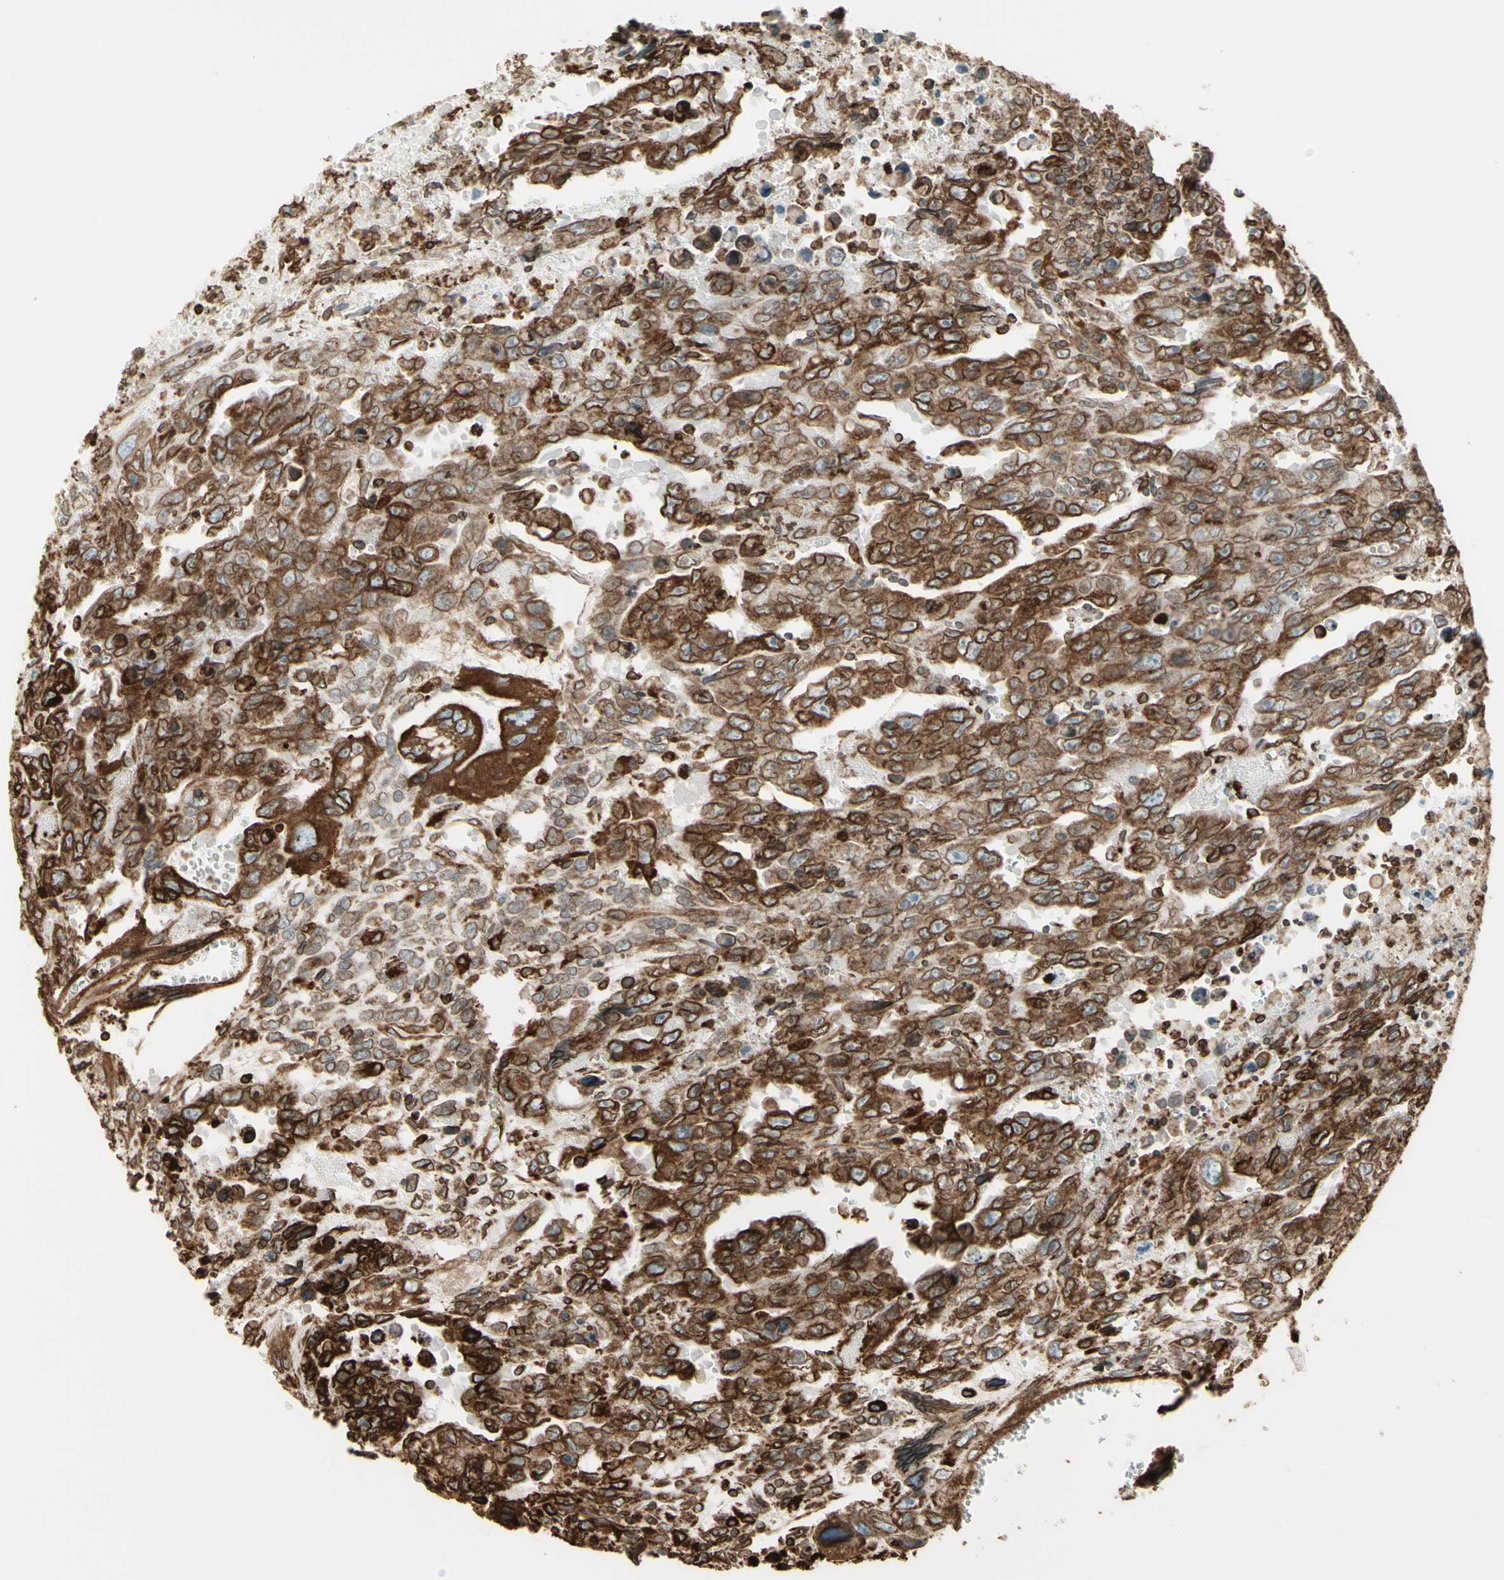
{"staining": {"intensity": "moderate", "quantity": ">75%", "location": "cytoplasmic/membranous"}, "tissue": "testis cancer", "cell_type": "Tumor cells", "image_type": "cancer", "snomed": [{"axis": "morphology", "description": "Carcinoma, Embryonal, NOS"}, {"axis": "topography", "description": "Testis"}], "caption": "Immunohistochemistry staining of testis embryonal carcinoma, which shows medium levels of moderate cytoplasmic/membranous positivity in about >75% of tumor cells indicating moderate cytoplasmic/membranous protein positivity. The staining was performed using DAB (brown) for protein detection and nuclei were counterstained in hematoxylin (blue).", "gene": "CANX", "patient": {"sex": "male", "age": 28}}